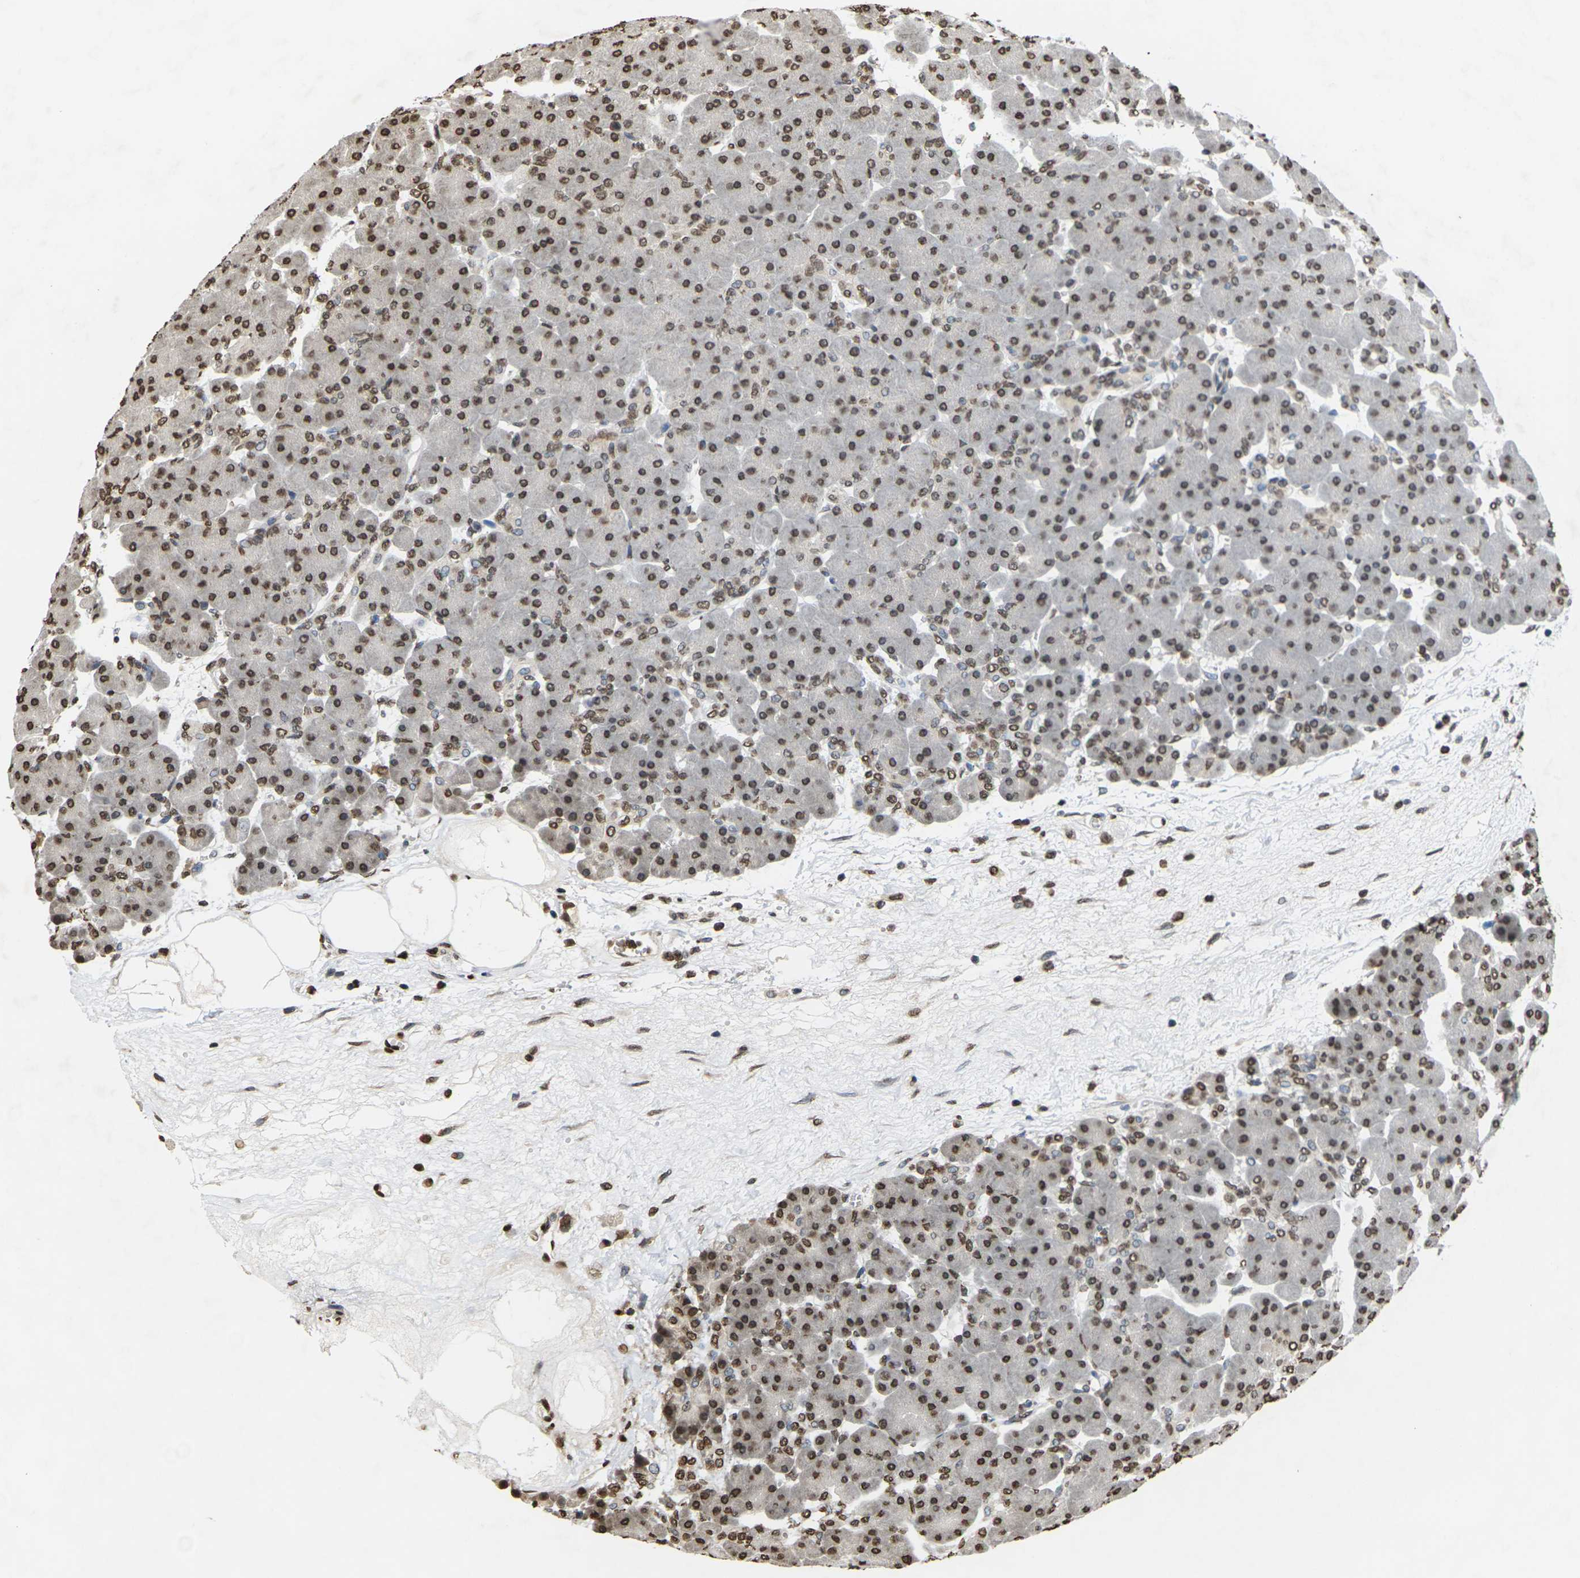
{"staining": {"intensity": "moderate", "quantity": ">75%", "location": "nuclear"}, "tissue": "pancreas", "cell_type": "Exocrine glandular cells", "image_type": "normal", "snomed": [{"axis": "morphology", "description": "Normal tissue, NOS"}, {"axis": "topography", "description": "Pancreas"}], "caption": "Pancreas stained with DAB (3,3'-diaminobenzidine) IHC displays medium levels of moderate nuclear positivity in approximately >75% of exocrine glandular cells. The protein of interest is shown in brown color, while the nuclei are stained blue.", "gene": "EMSY", "patient": {"sex": "male", "age": 66}}